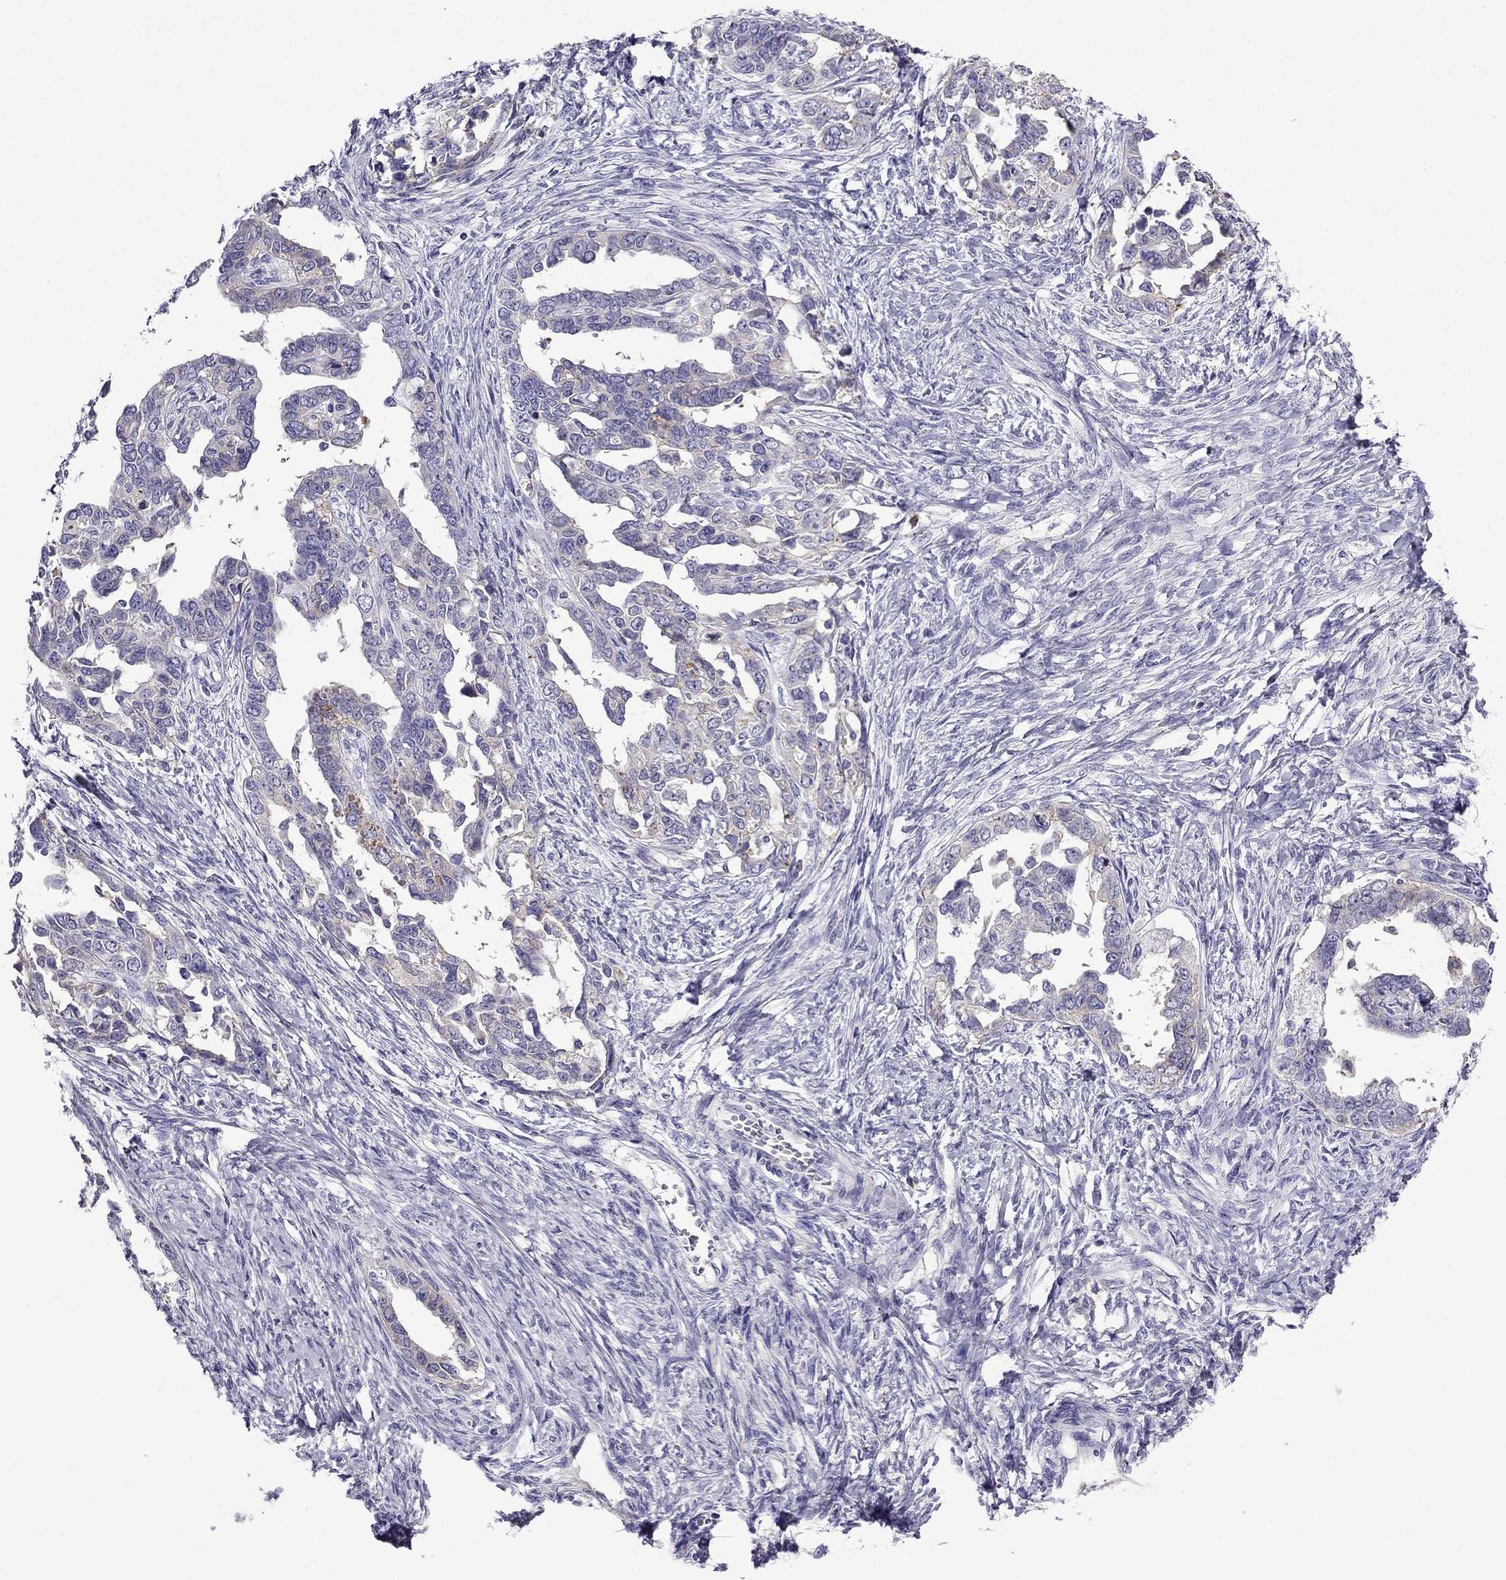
{"staining": {"intensity": "weak", "quantity": "<25%", "location": "cytoplasmic/membranous"}, "tissue": "ovarian cancer", "cell_type": "Tumor cells", "image_type": "cancer", "snomed": [{"axis": "morphology", "description": "Cystadenocarcinoma, serous, NOS"}, {"axis": "topography", "description": "Ovary"}], "caption": "Immunohistochemistry (IHC) image of ovarian serous cystadenocarcinoma stained for a protein (brown), which demonstrates no staining in tumor cells.", "gene": "TSSK4", "patient": {"sex": "female", "age": 69}}